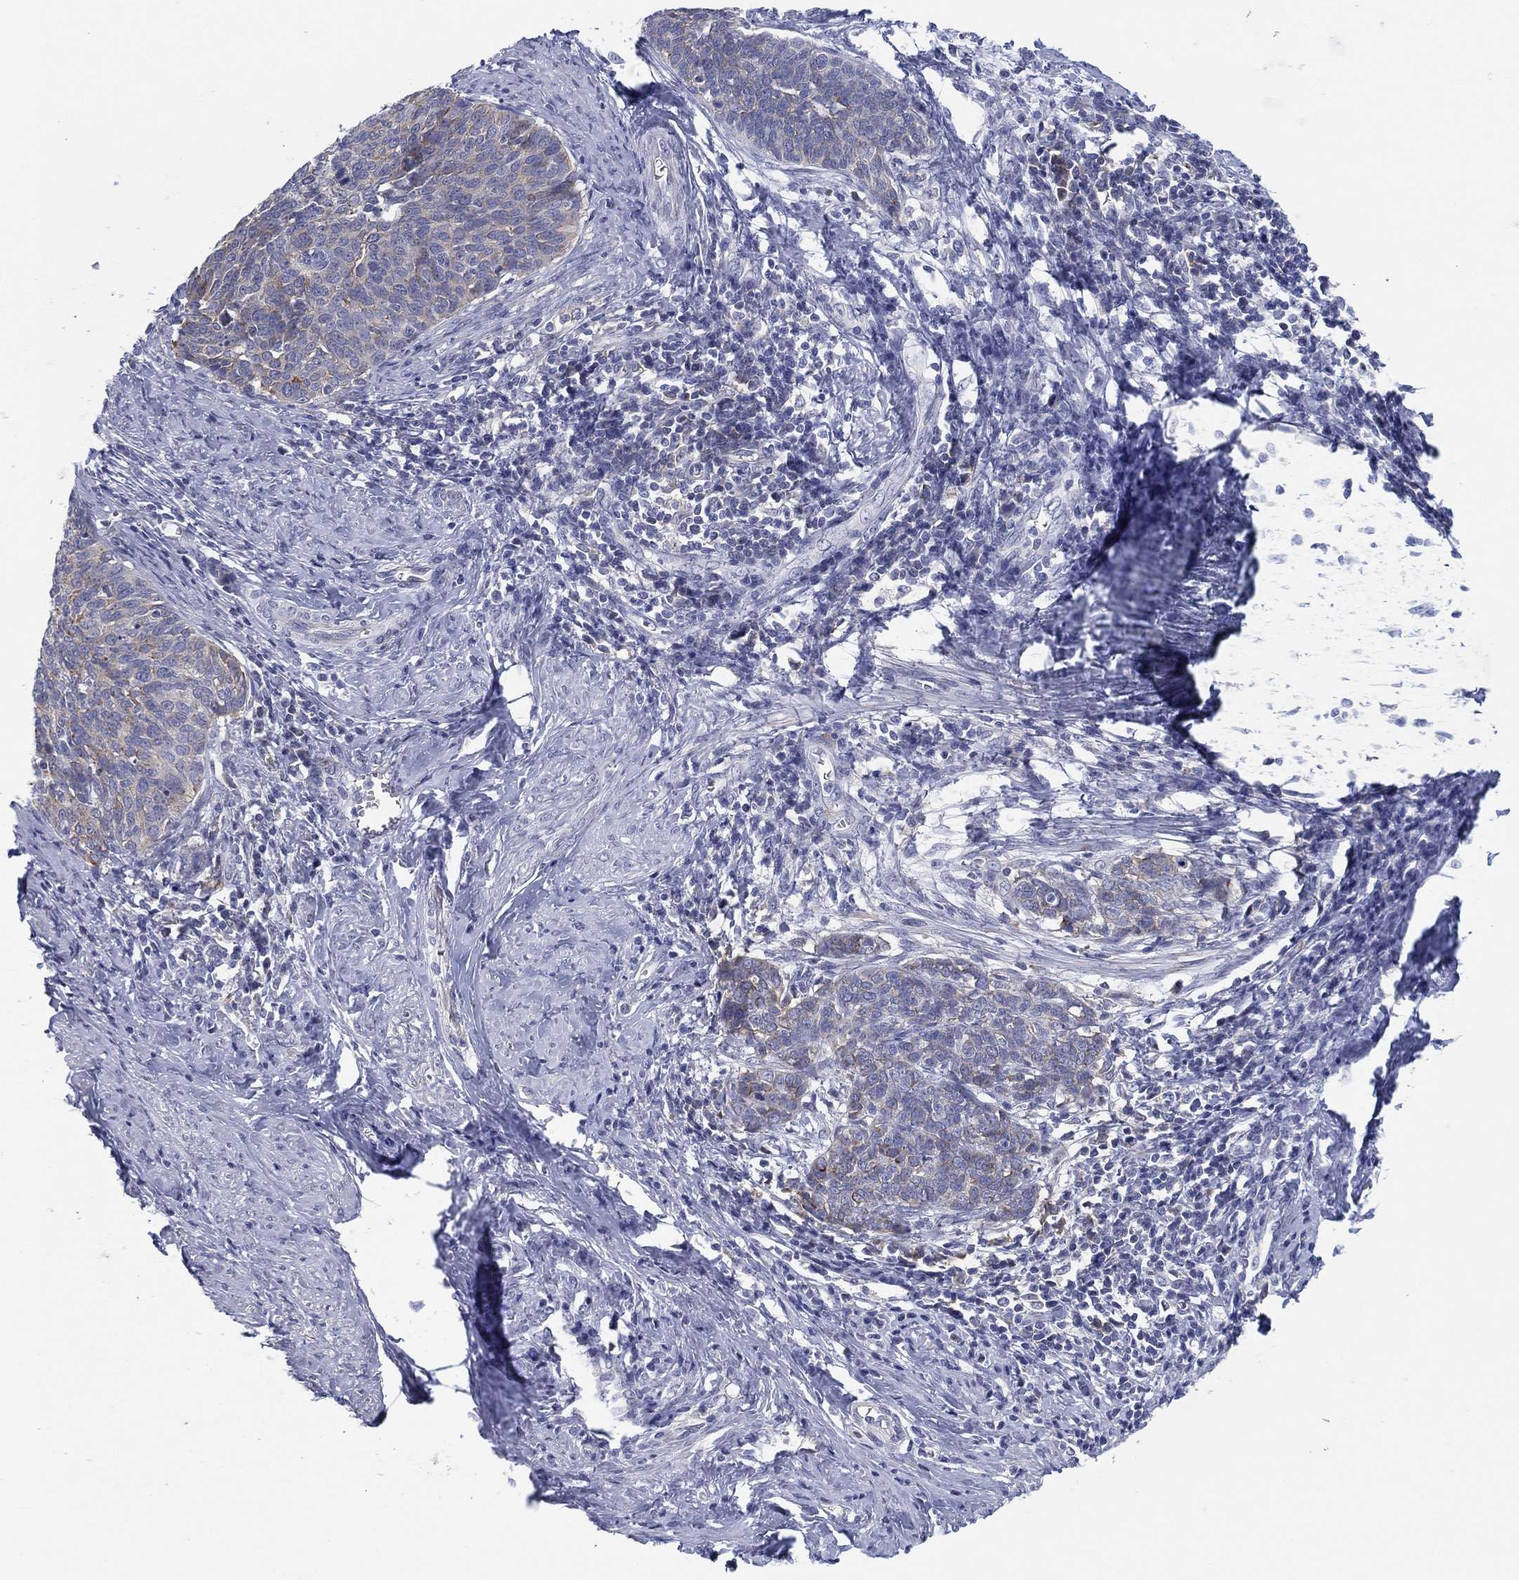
{"staining": {"intensity": "weak", "quantity": "<25%", "location": "cytoplasmic/membranous"}, "tissue": "cervical cancer", "cell_type": "Tumor cells", "image_type": "cancer", "snomed": [{"axis": "morphology", "description": "Normal tissue, NOS"}, {"axis": "morphology", "description": "Squamous cell carcinoma, NOS"}, {"axis": "topography", "description": "Cervix"}], "caption": "Cervical cancer (squamous cell carcinoma) stained for a protein using IHC displays no positivity tumor cells.", "gene": "HEATR4", "patient": {"sex": "female", "age": 39}}